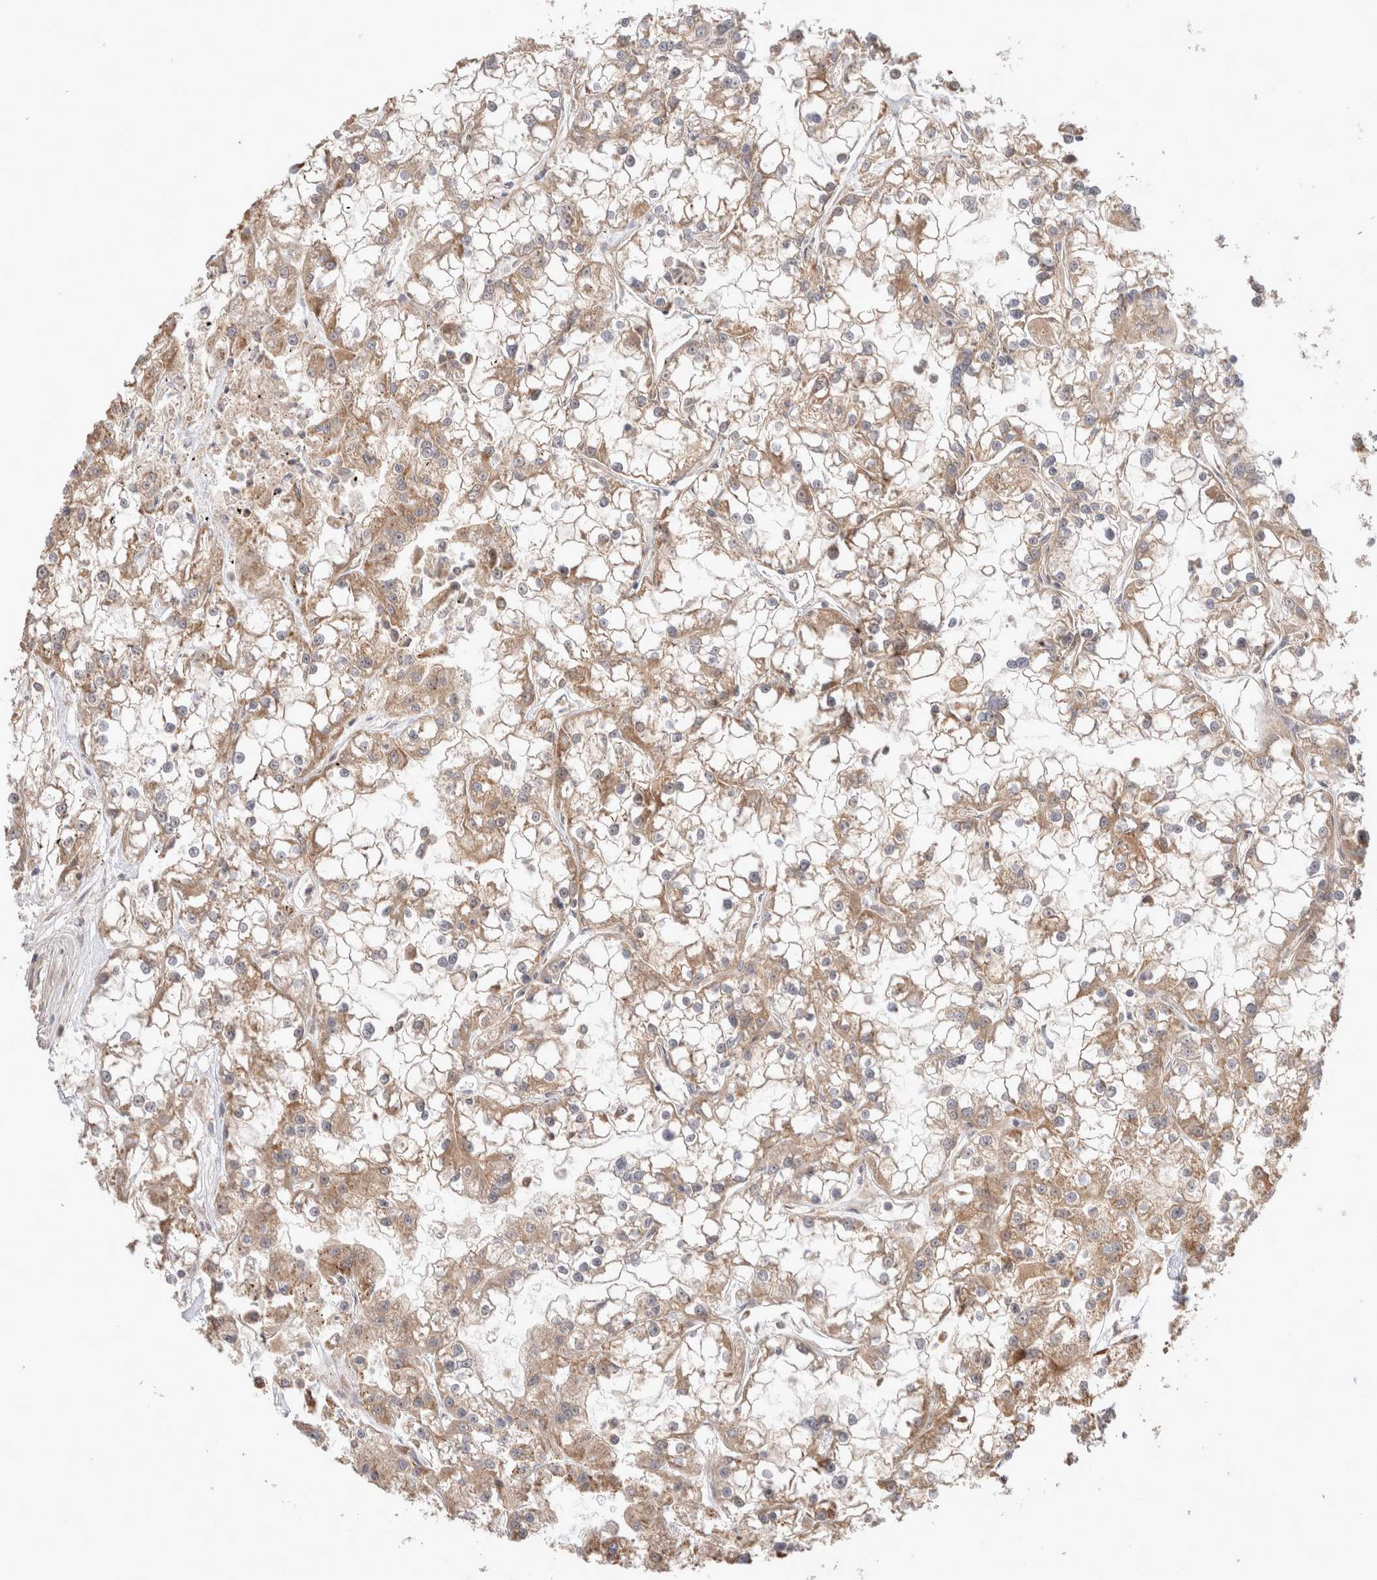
{"staining": {"intensity": "weak", "quantity": ">75%", "location": "cytoplasmic/membranous"}, "tissue": "renal cancer", "cell_type": "Tumor cells", "image_type": "cancer", "snomed": [{"axis": "morphology", "description": "Adenocarcinoma, NOS"}, {"axis": "topography", "description": "Kidney"}], "caption": "Approximately >75% of tumor cells in renal adenocarcinoma show weak cytoplasmic/membranous protein positivity as visualized by brown immunohistochemical staining.", "gene": "VPS28", "patient": {"sex": "female", "age": 52}}